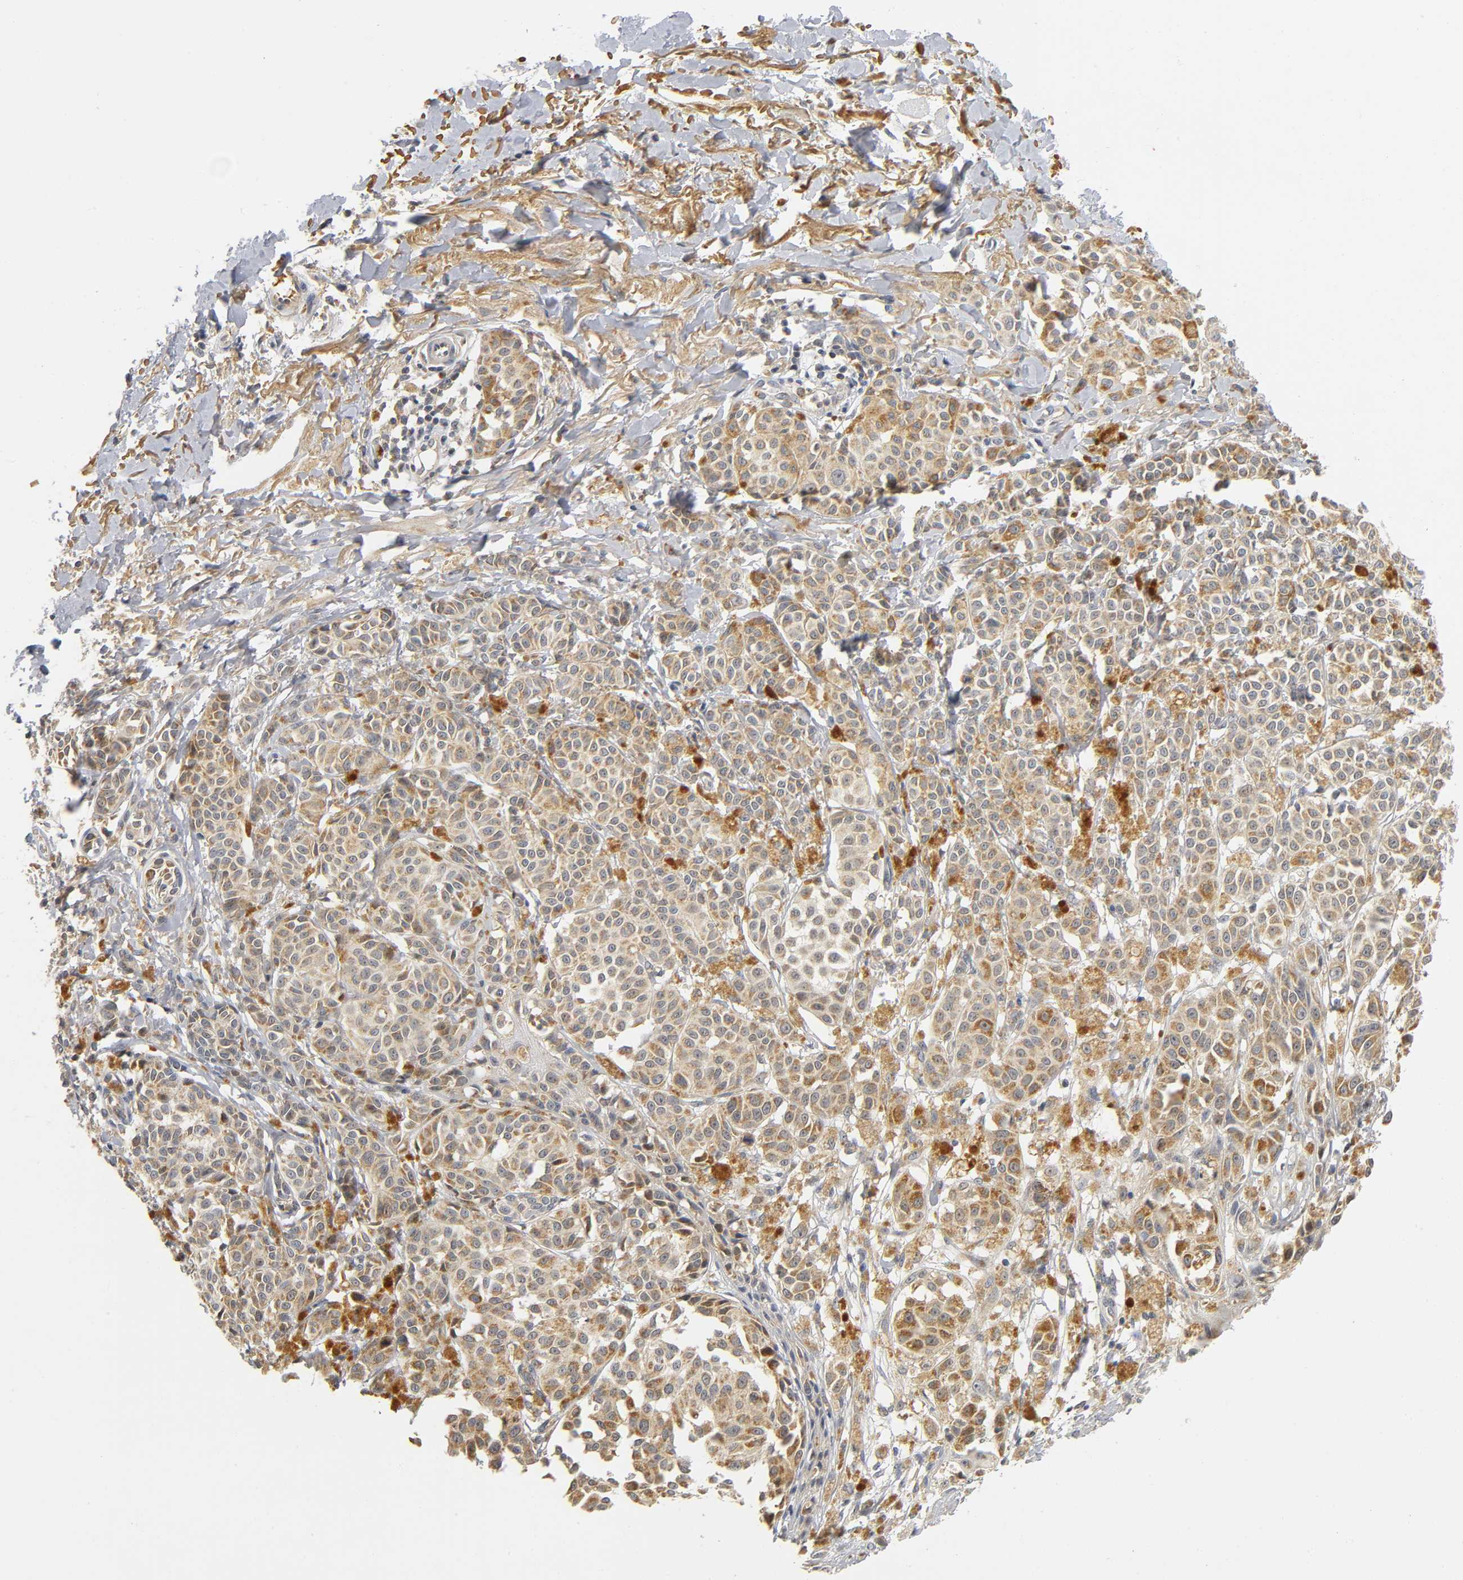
{"staining": {"intensity": "moderate", "quantity": ">75%", "location": "cytoplasmic/membranous"}, "tissue": "melanoma", "cell_type": "Tumor cells", "image_type": "cancer", "snomed": [{"axis": "morphology", "description": "Malignant melanoma, NOS"}, {"axis": "topography", "description": "Skin"}], "caption": "A photomicrograph of melanoma stained for a protein demonstrates moderate cytoplasmic/membranous brown staining in tumor cells.", "gene": "NRP1", "patient": {"sex": "male", "age": 76}}